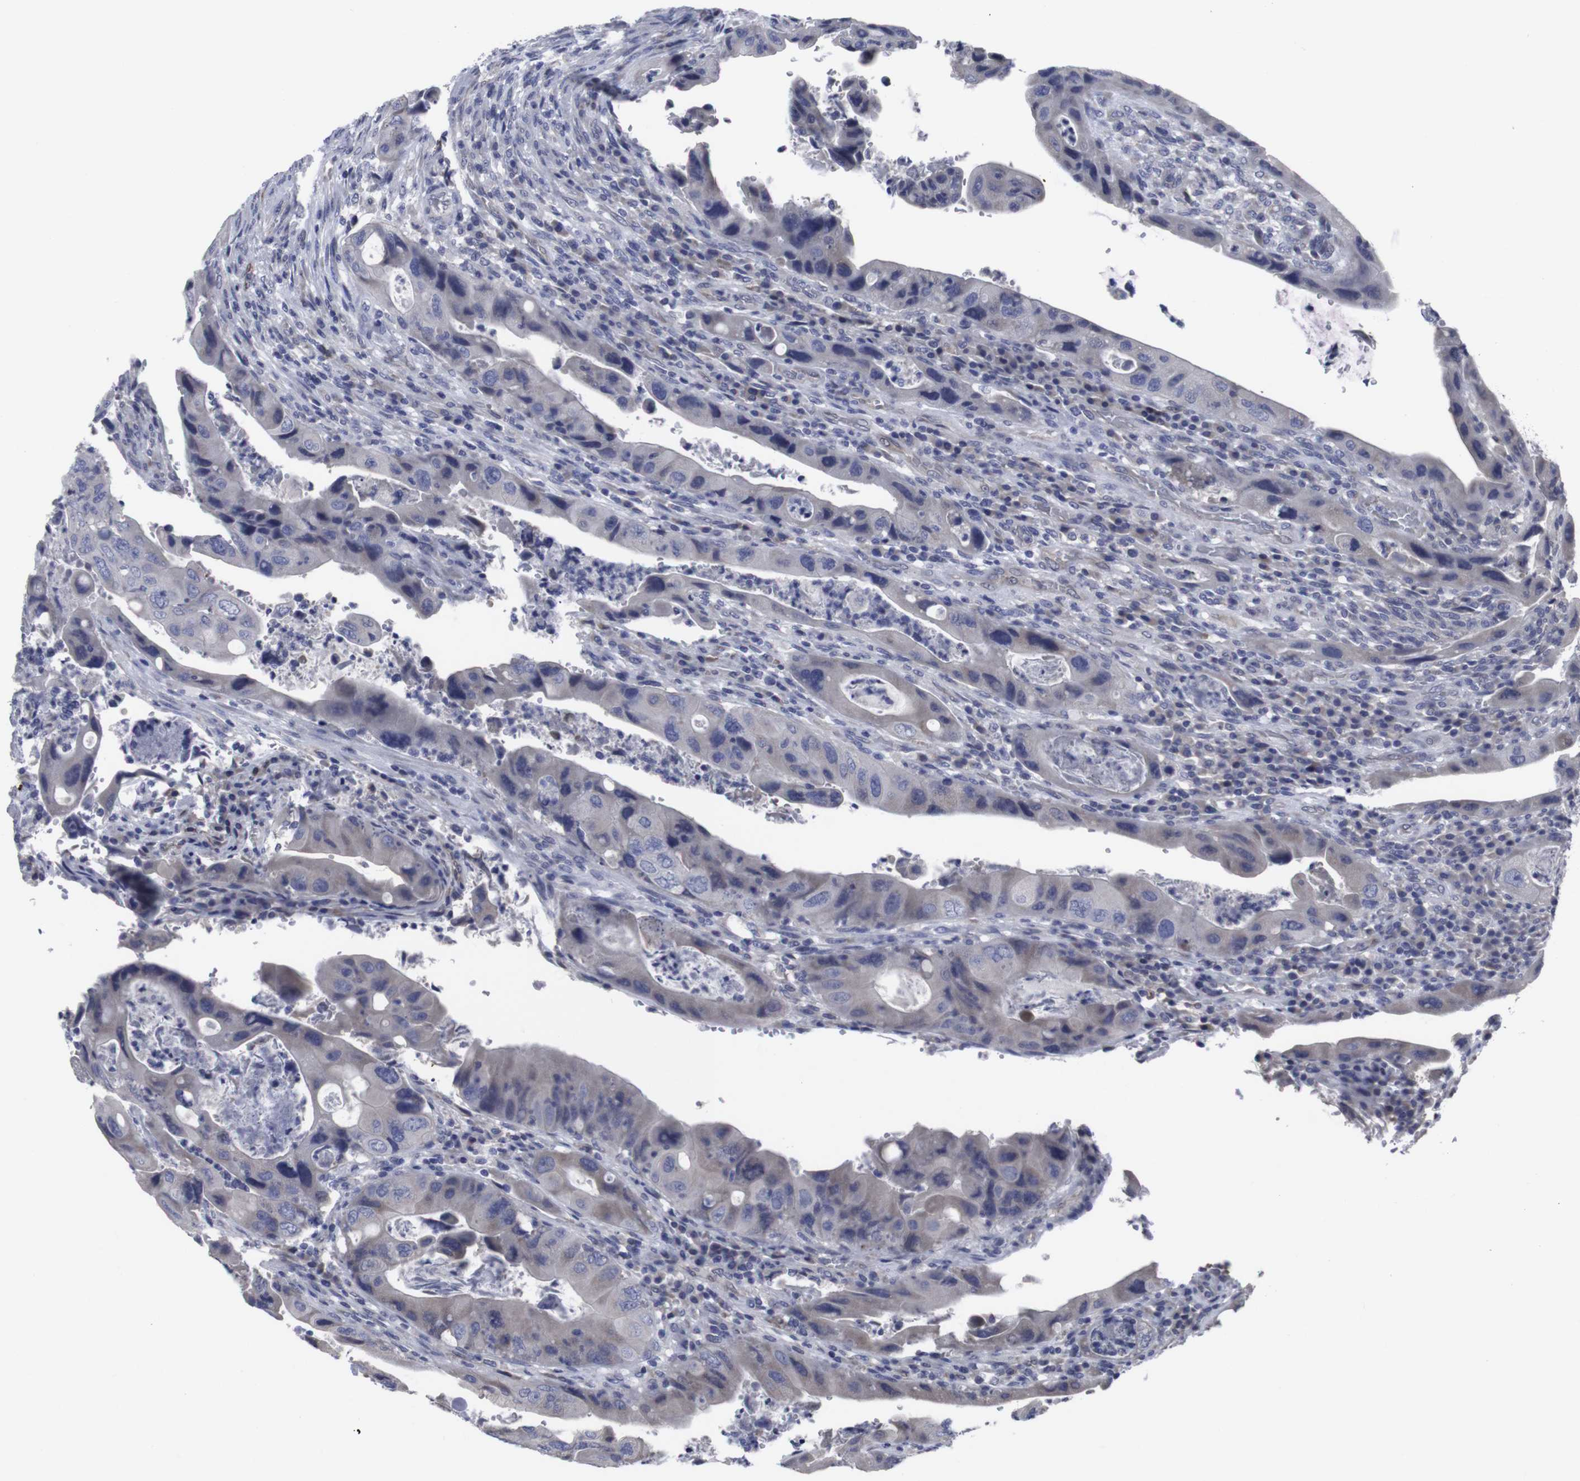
{"staining": {"intensity": "negative", "quantity": "none", "location": "none"}, "tissue": "colorectal cancer", "cell_type": "Tumor cells", "image_type": "cancer", "snomed": [{"axis": "morphology", "description": "Adenocarcinoma, NOS"}, {"axis": "topography", "description": "Rectum"}], "caption": "Immunohistochemistry (IHC) of human colorectal cancer (adenocarcinoma) exhibits no staining in tumor cells. Nuclei are stained in blue.", "gene": "SNCG", "patient": {"sex": "female", "age": 57}}